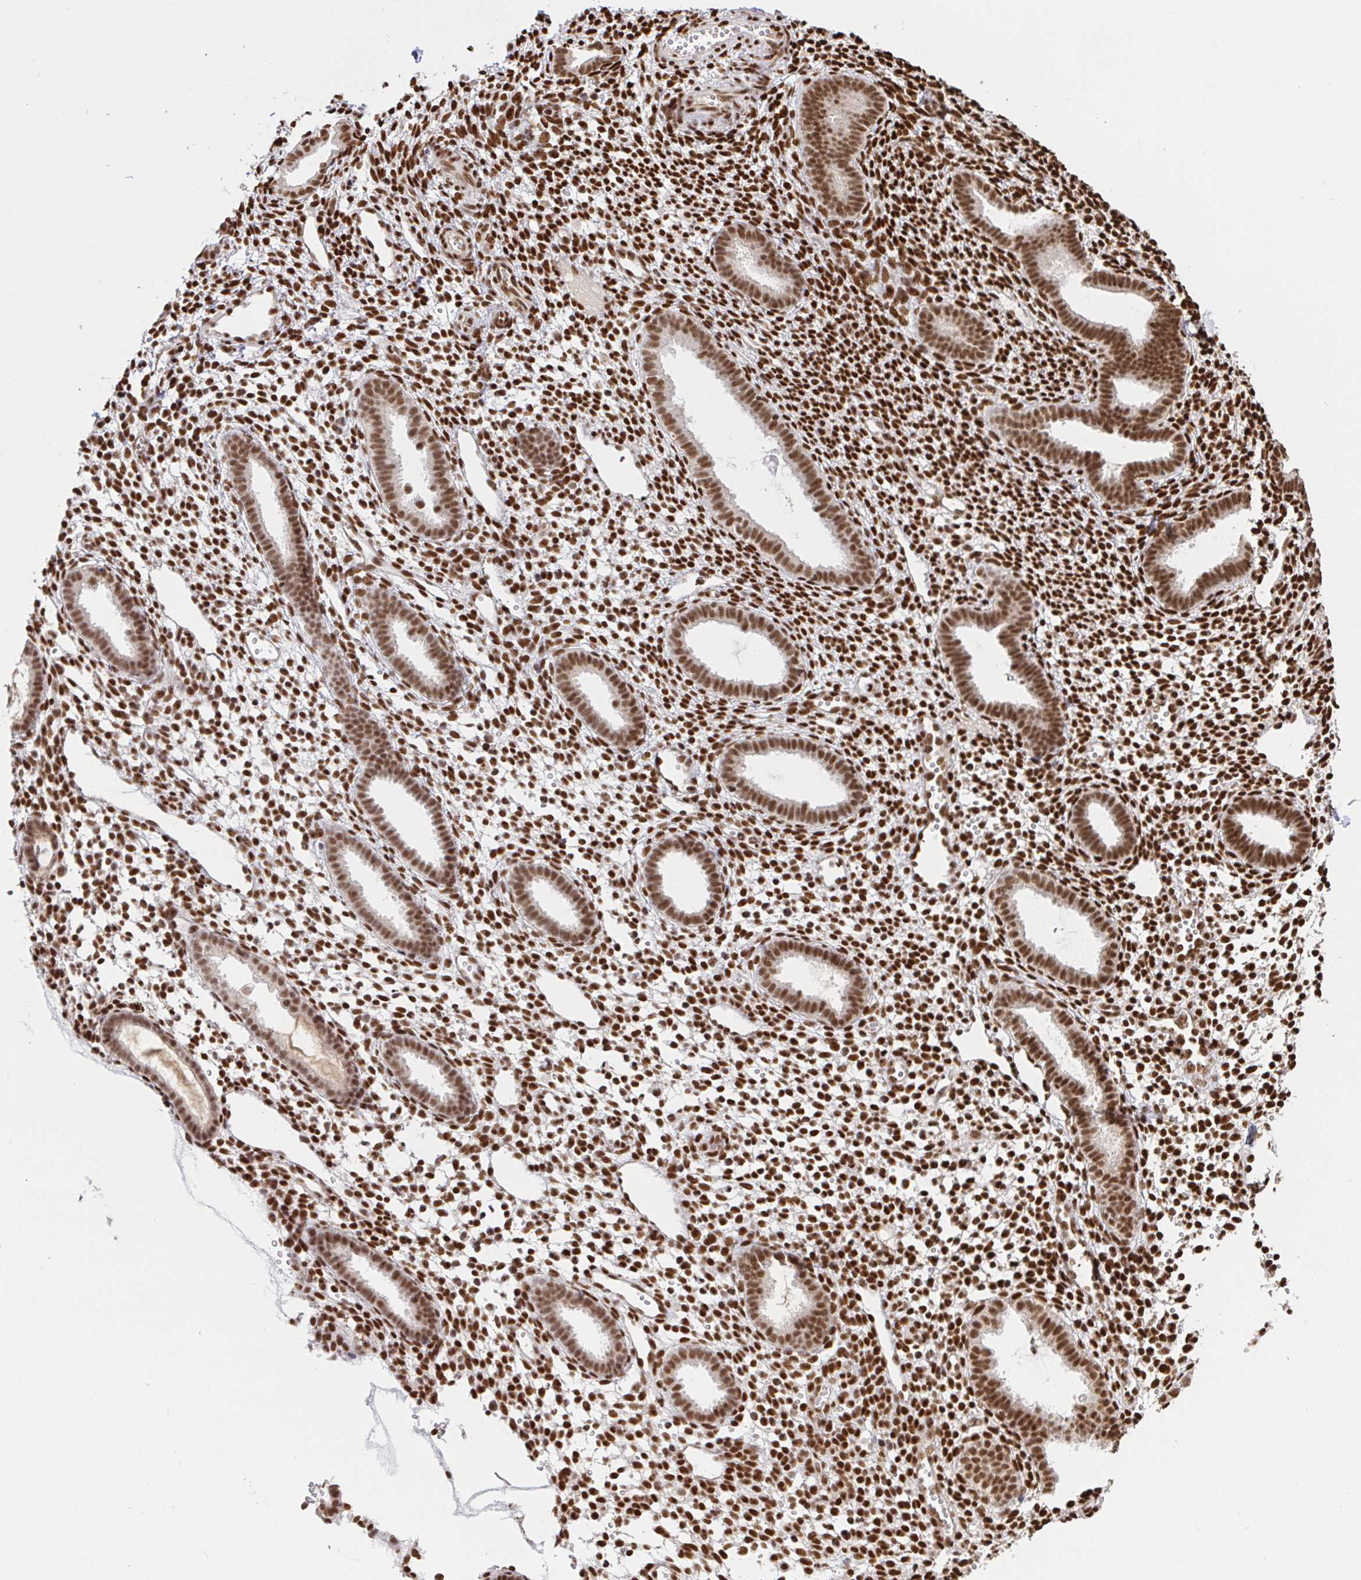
{"staining": {"intensity": "strong", "quantity": ">75%", "location": "nuclear"}, "tissue": "endometrium", "cell_type": "Cells in endometrial stroma", "image_type": "normal", "snomed": [{"axis": "morphology", "description": "Normal tissue, NOS"}, {"axis": "topography", "description": "Endometrium"}], "caption": "This histopathology image shows benign endometrium stained with immunohistochemistry to label a protein in brown. The nuclear of cells in endometrial stroma show strong positivity for the protein. Nuclei are counter-stained blue.", "gene": "SP3", "patient": {"sex": "female", "age": 36}}